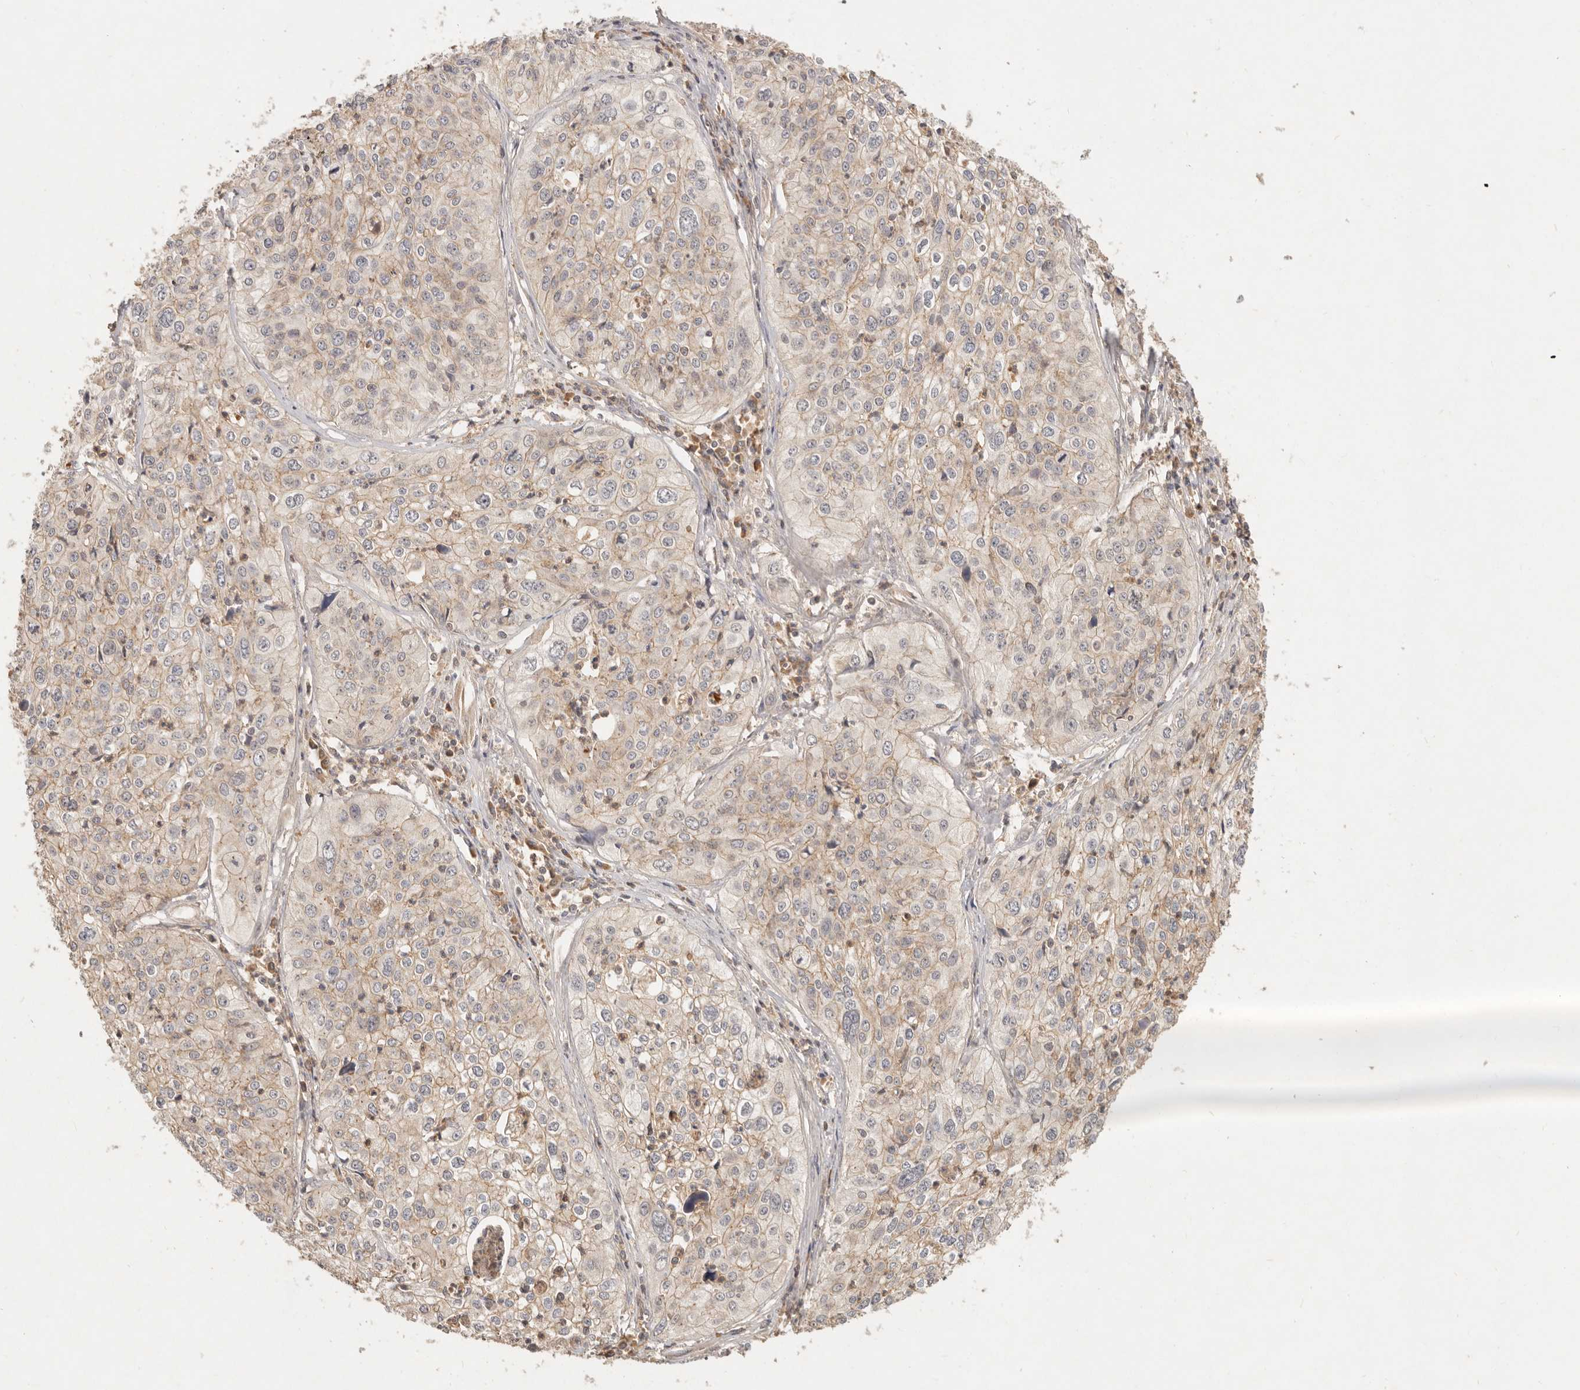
{"staining": {"intensity": "weak", "quantity": "25%-75%", "location": "cytoplasmic/membranous"}, "tissue": "cervical cancer", "cell_type": "Tumor cells", "image_type": "cancer", "snomed": [{"axis": "morphology", "description": "Squamous cell carcinoma, NOS"}, {"axis": "topography", "description": "Cervix"}], "caption": "Approximately 25%-75% of tumor cells in cervical cancer demonstrate weak cytoplasmic/membranous protein positivity as visualized by brown immunohistochemical staining.", "gene": "FREM2", "patient": {"sex": "female", "age": 31}}